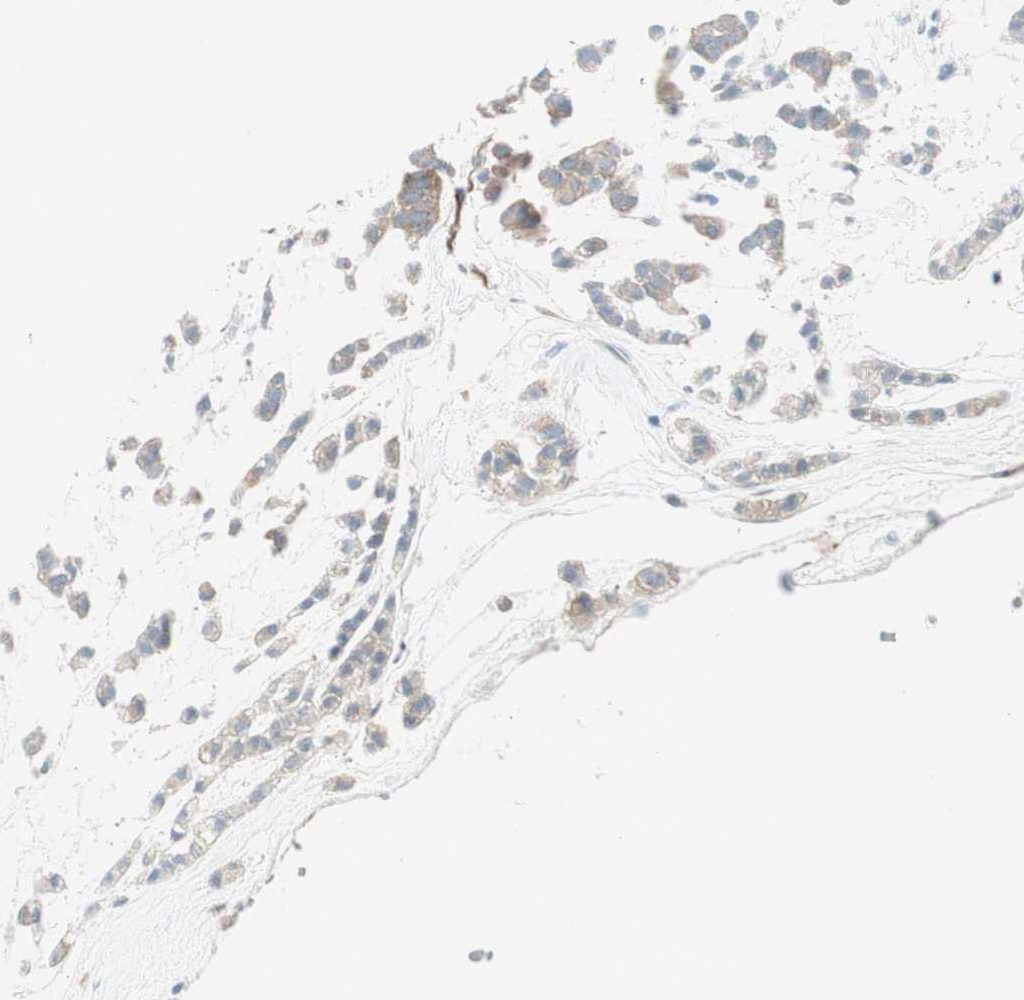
{"staining": {"intensity": "weak", "quantity": "25%-75%", "location": "cytoplasmic/membranous"}, "tissue": "head and neck cancer", "cell_type": "Tumor cells", "image_type": "cancer", "snomed": [{"axis": "morphology", "description": "Adenocarcinoma, NOS"}, {"axis": "morphology", "description": "Adenoma, NOS"}, {"axis": "topography", "description": "Head-Neck"}], "caption": "Immunohistochemical staining of human head and neck adenoma reveals weak cytoplasmic/membranous protein expression in approximately 25%-75% of tumor cells.", "gene": "MYO6", "patient": {"sex": "female", "age": 55}}